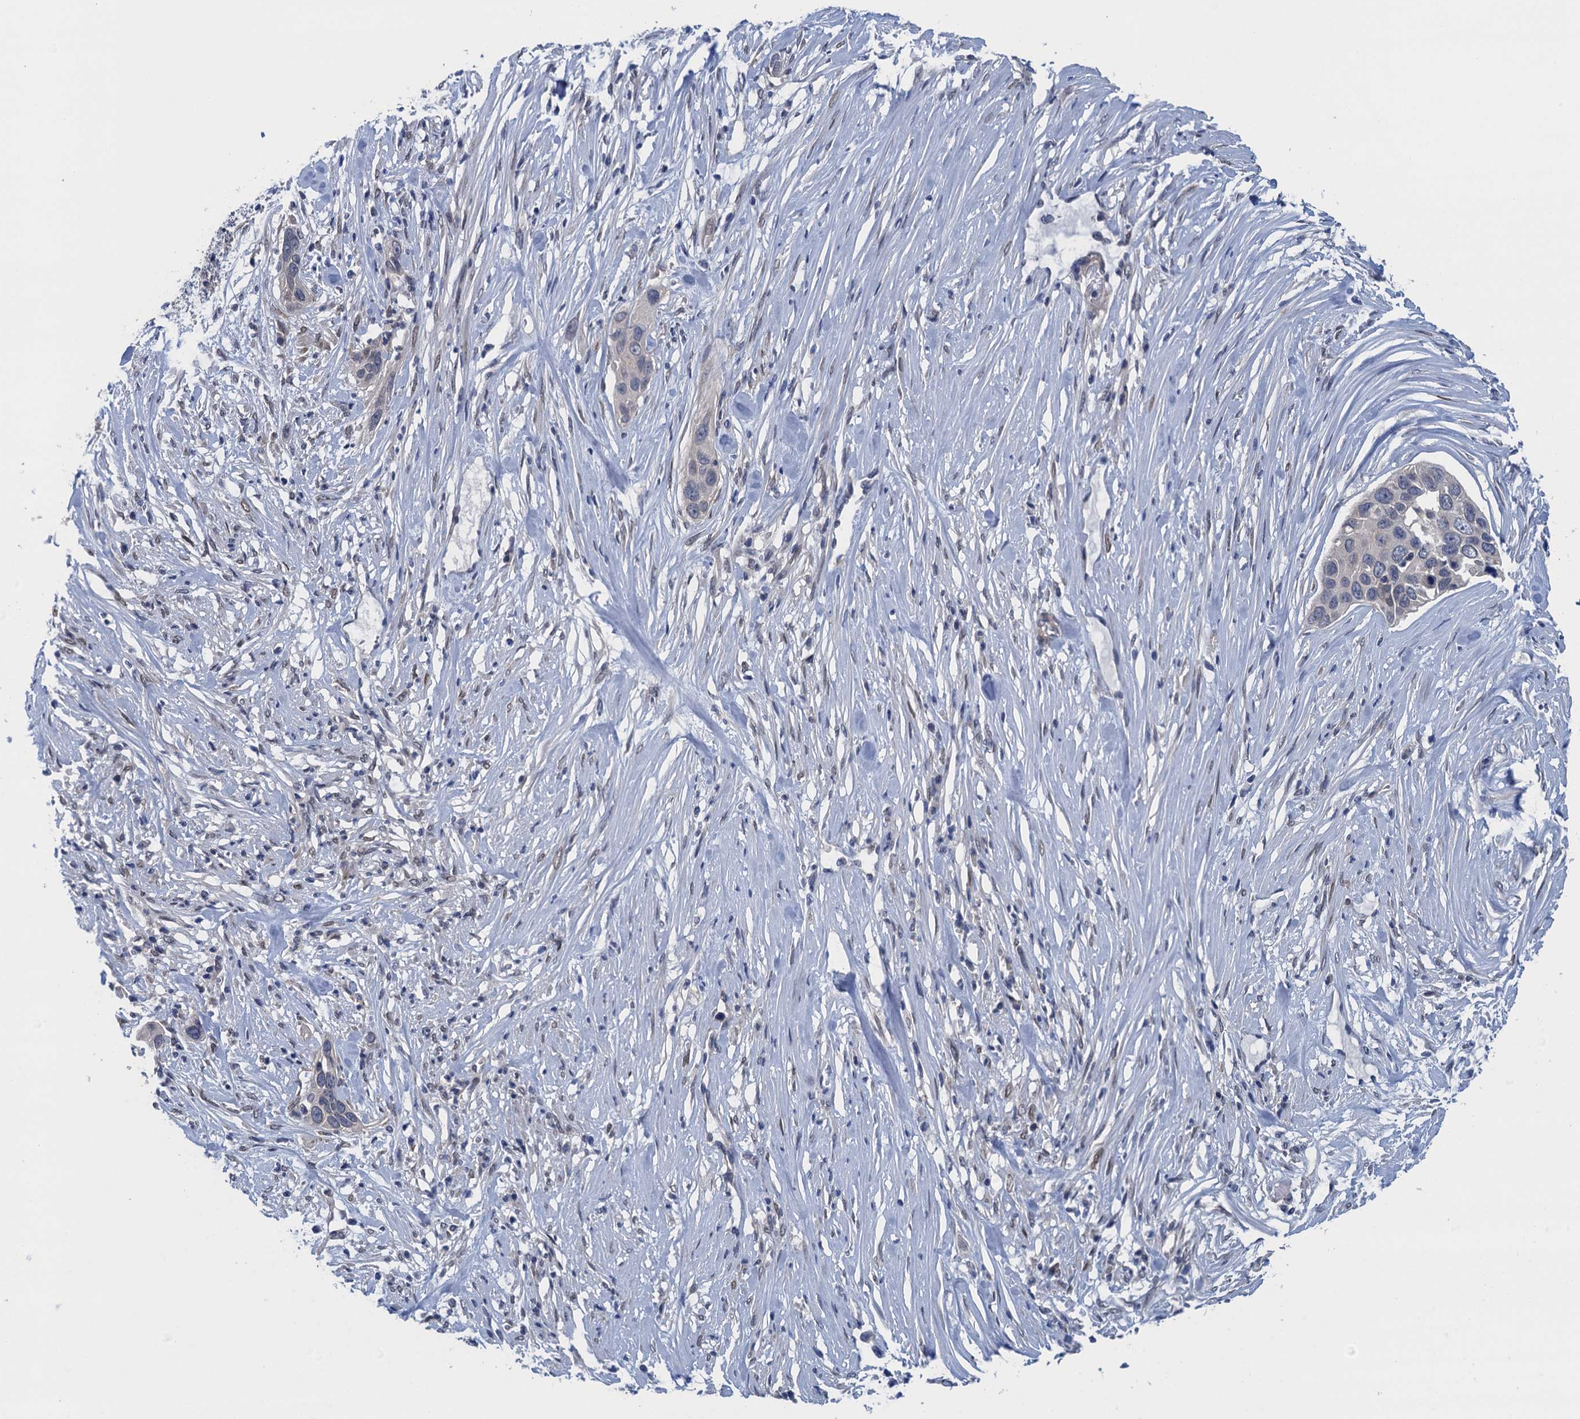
{"staining": {"intensity": "negative", "quantity": "none", "location": "none"}, "tissue": "pancreatic cancer", "cell_type": "Tumor cells", "image_type": "cancer", "snomed": [{"axis": "morphology", "description": "Adenocarcinoma, NOS"}, {"axis": "topography", "description": "Pancreas"}], "caption": "This is an immunohistochemistry histopathology image of human pancreatic cancer (adenocarcinoma). There is no staining in tumor cells.", "gene": "CTU2", "patient": {"sex": "female", "age": 60}}